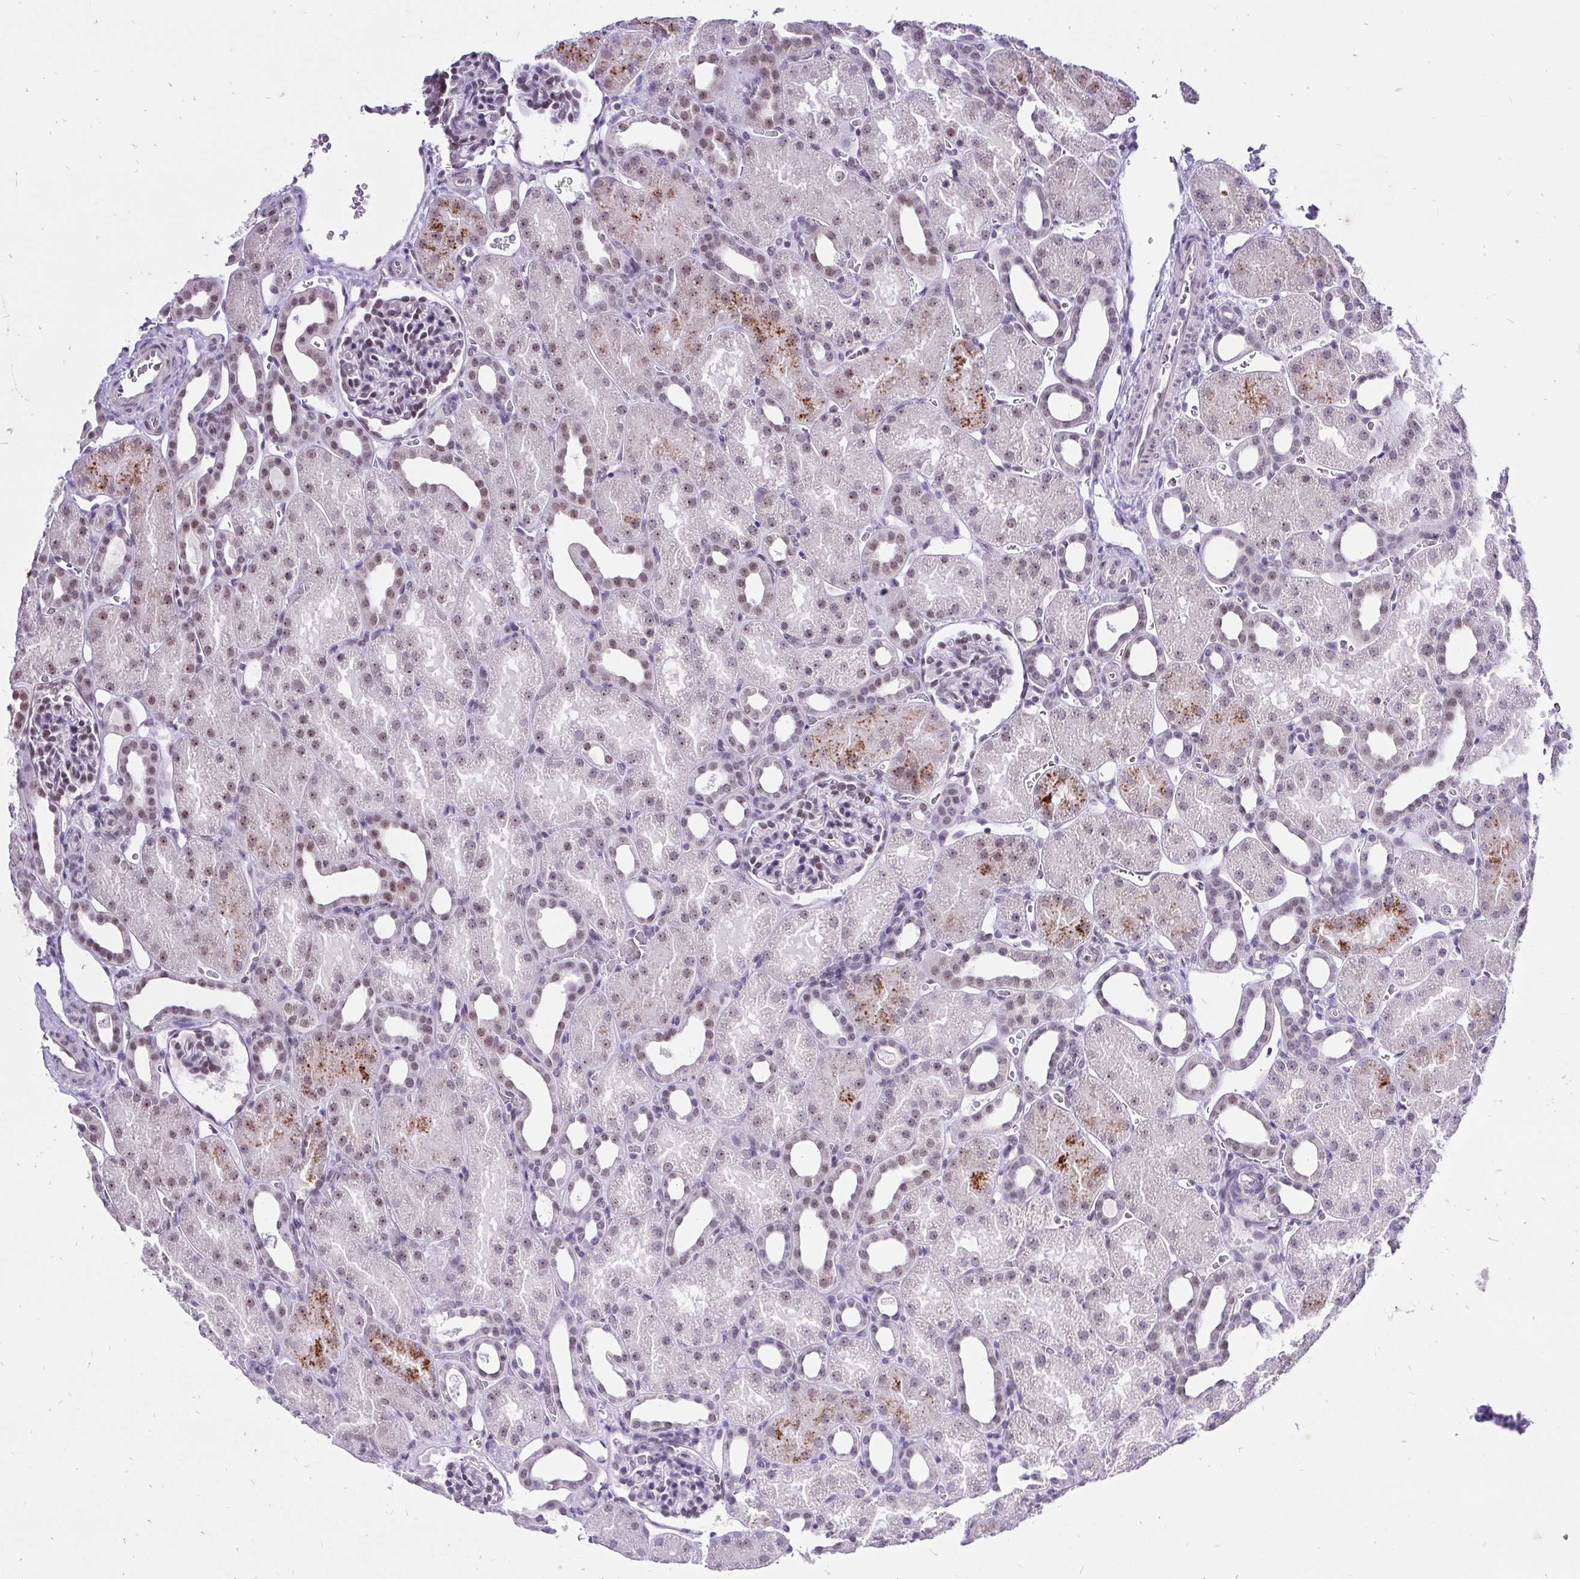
{"staining": {"intensity": "weak", "quantity": "25%-75%", "location": "nuclear"}, "tissue": "kidney", "cell_type": "Cells in glomeruli", "image_type": "normal", "snomed": [{"axis": "morphology", "description": "Normal tissue, NOS"}, {"axis": "topography", "description": "Kidney"}], "caption": "Brown immunohistochemical staining in unremarkable kidney demonstrates weak nuclear positivity in approximately 25%-75% of cells in glomeruli. (brown staining indicates protein expression, while blue staining denotes nuclei).", "gene": "ZNF860", "patient": {"sex": "male", "age": 2}}